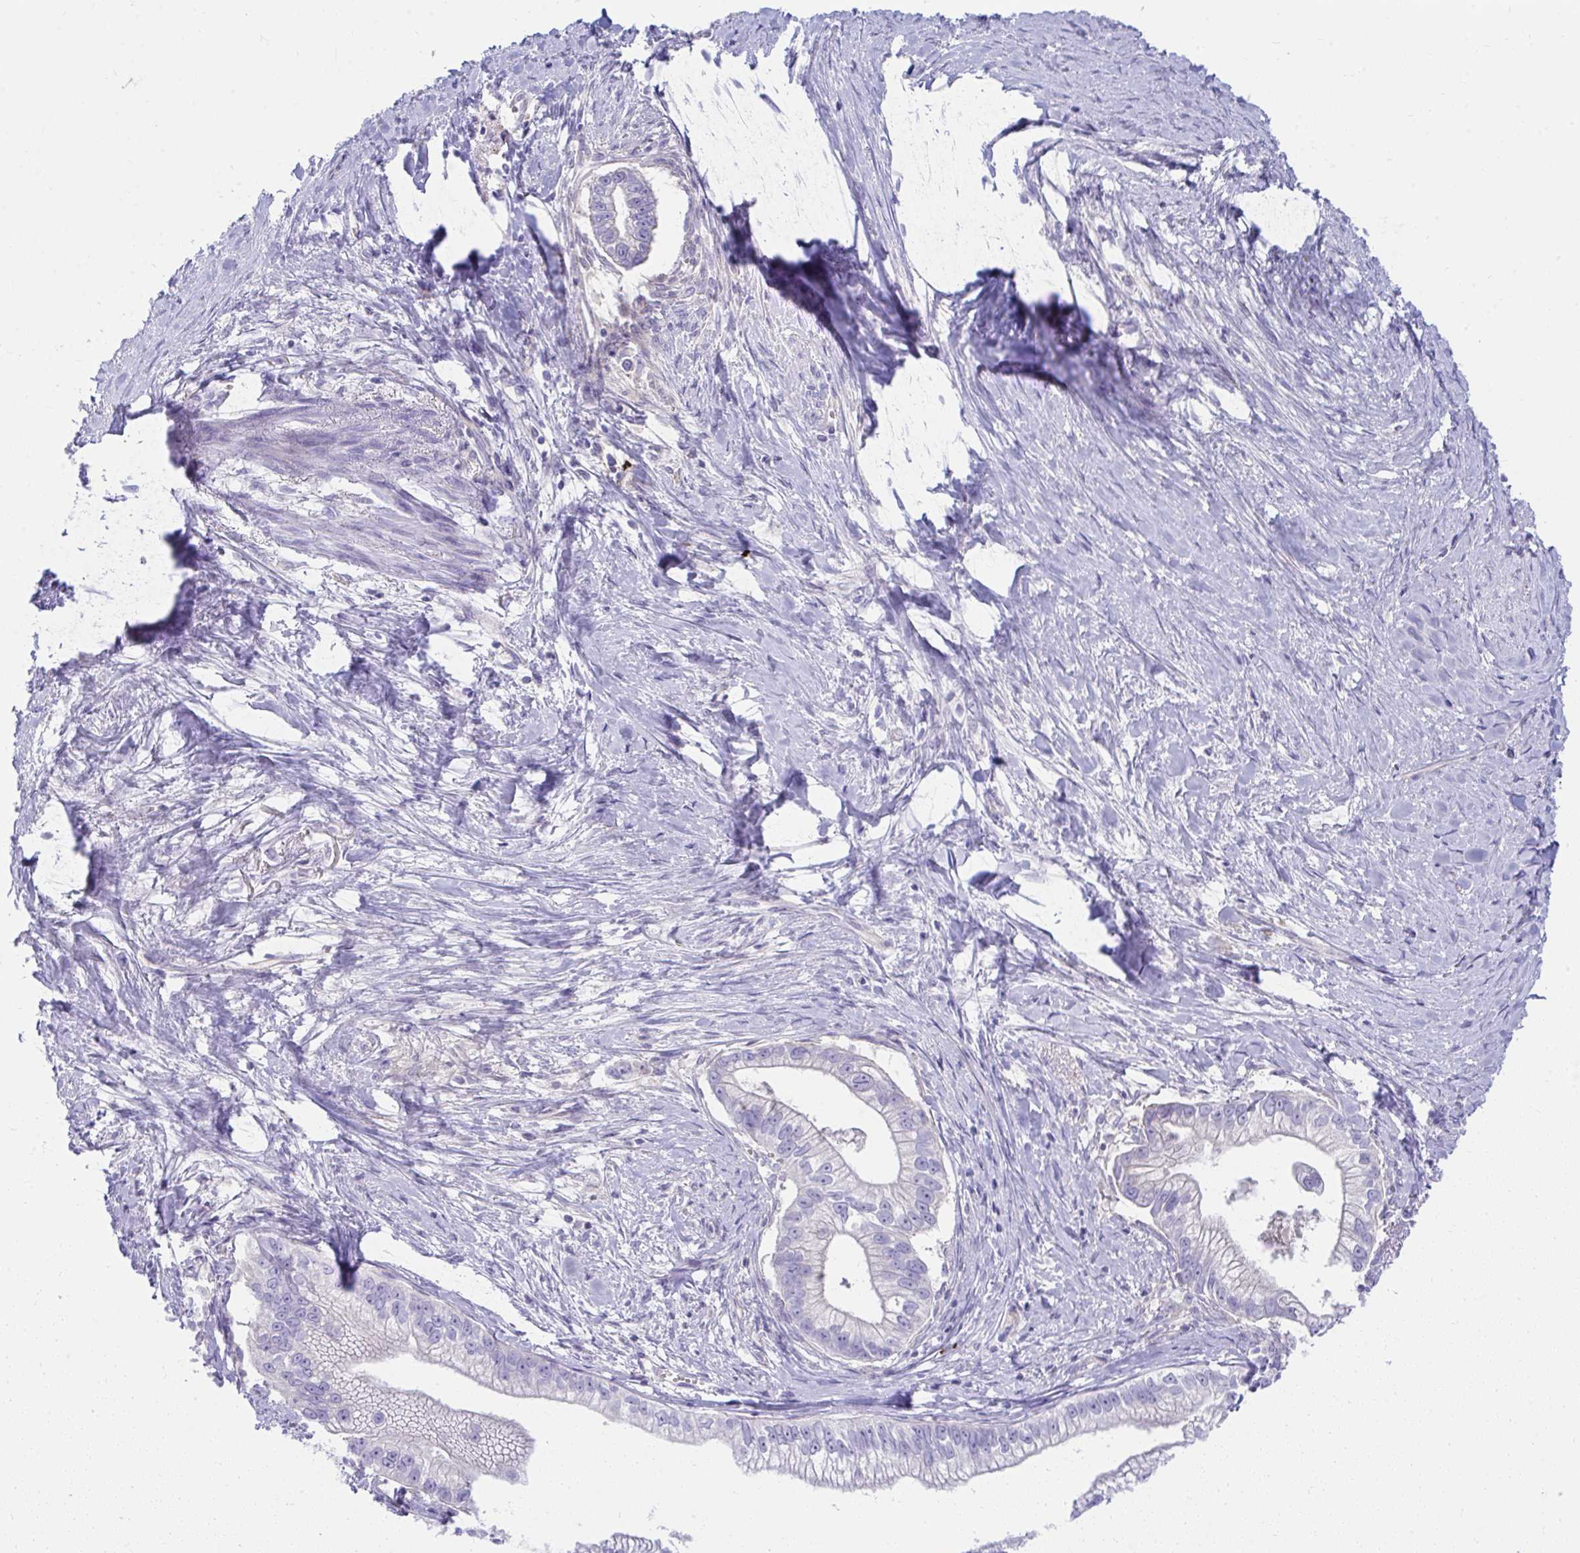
{"staining": {"intensity": "negative", "quantity": "none", "location": "none"}, "tissue": "pancreatic cancer", "cell_type": "Tumor cells", "image_type": "cancer", "snomed": [{"axis": "morphology", "description": "Adenocarcinoma, NOS"}, {"axis": "topography", "description": "Pancreas"}], "caption": "Immunohistochemical staining of human adenocarcinoma (pancreatic) reveals no significant expression in tumor cells.", "gene": "LRRC36", "patient": {"sex": "male", "age": 70}}